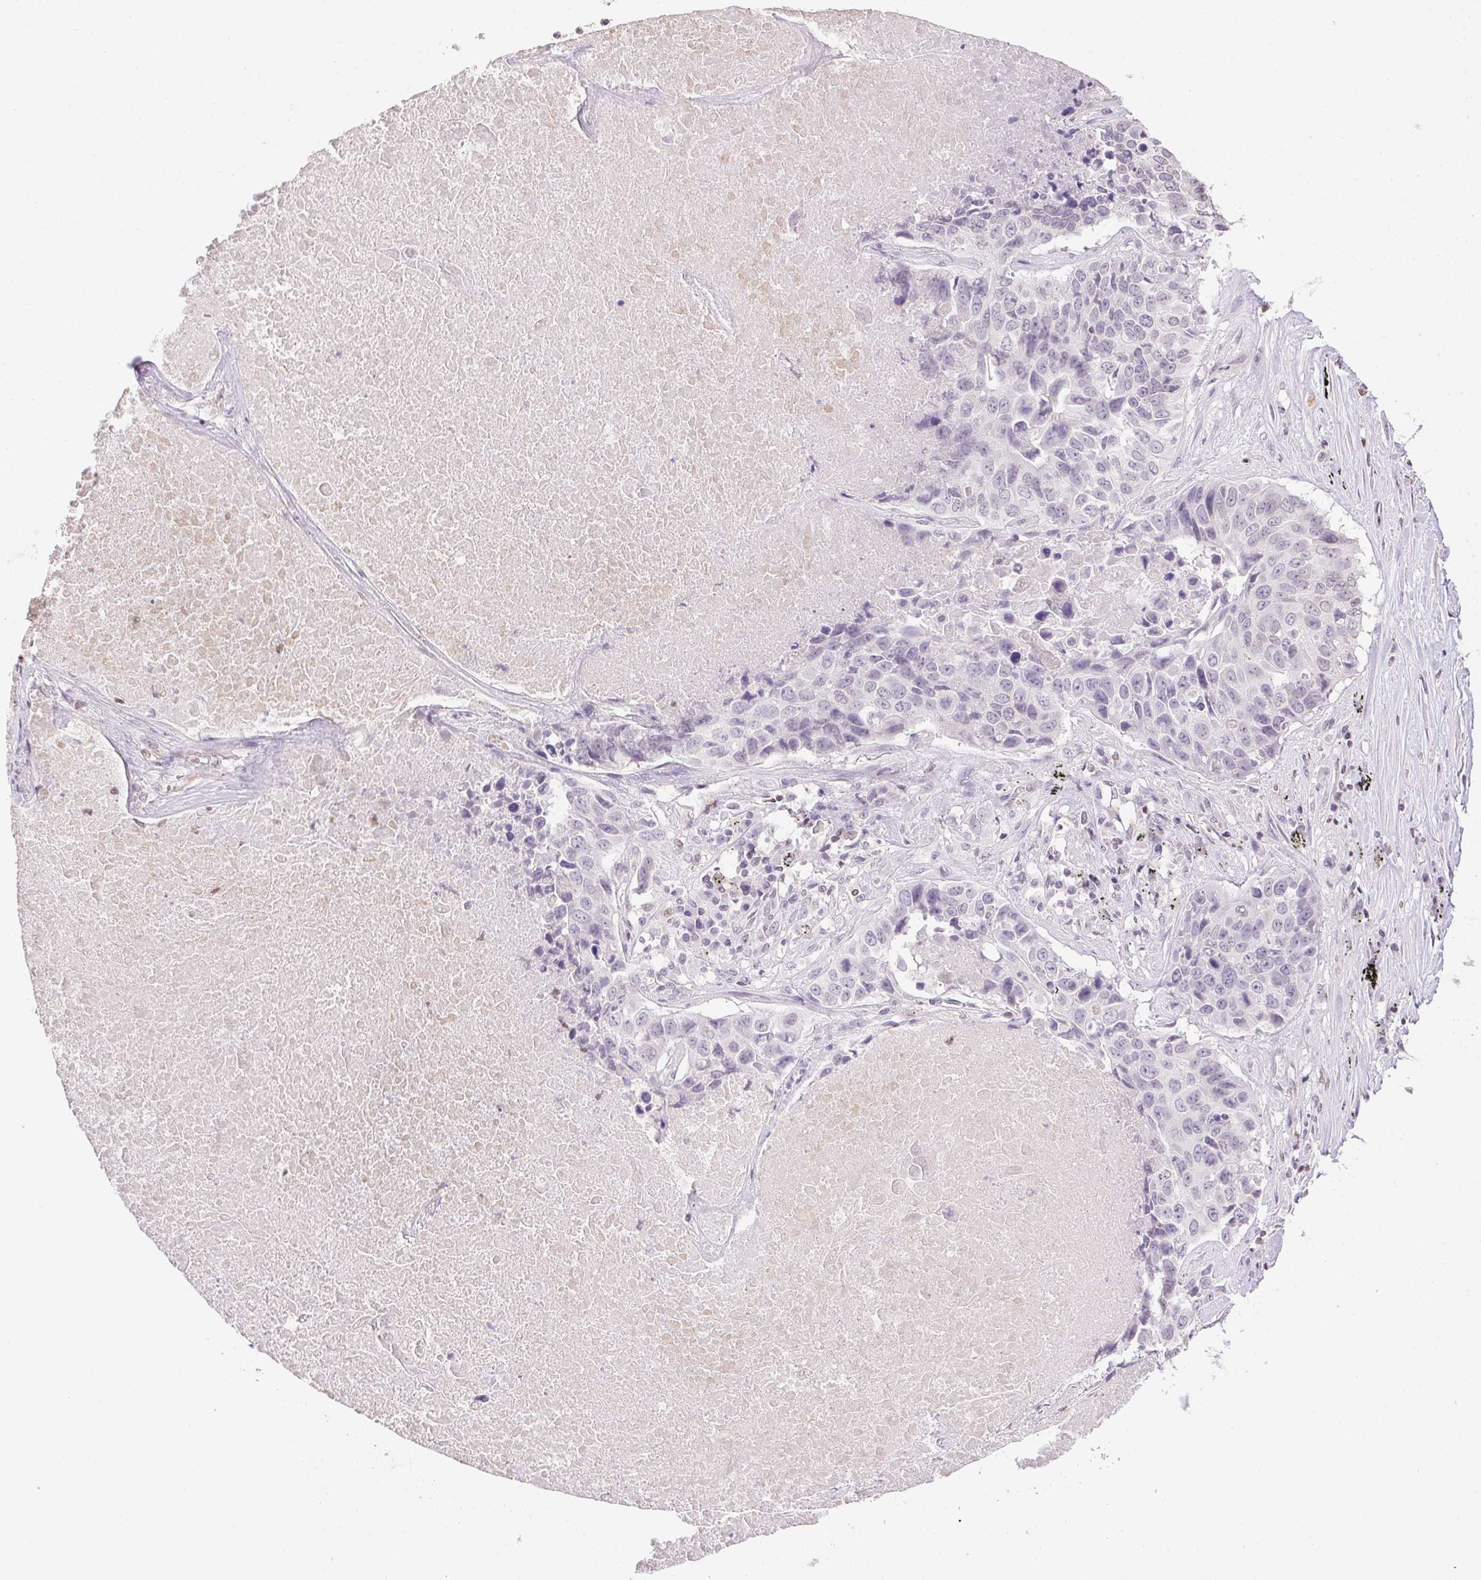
{"staining": {"intensity": "negative", "quantity": "none", "location": "none"}, "tissue": "lung cancer", "cell_type": "Tumor cells", "image_type": "cancer", "snomed": [{"axis": "morphology", "description": "Normal tissue, NOS"}, {"axis": "morphology", "description": "Squamous cell carcinoma, NOS"}, {"axis": "topography", "description": "Bronchus"}, {"axis": "topography", "description": "Lung"}], "caption": "The immunohistochemistry micrograph has no significant expression in tumor cells of lung squamous cell carcinoma tissue. (DAB (3,3'-diaminobenzidine) immunohistochemistry visualized using brightfield microscopy, high magnification).", "gene": "PRL", "patient": {"sex": "male", "age": 64}}